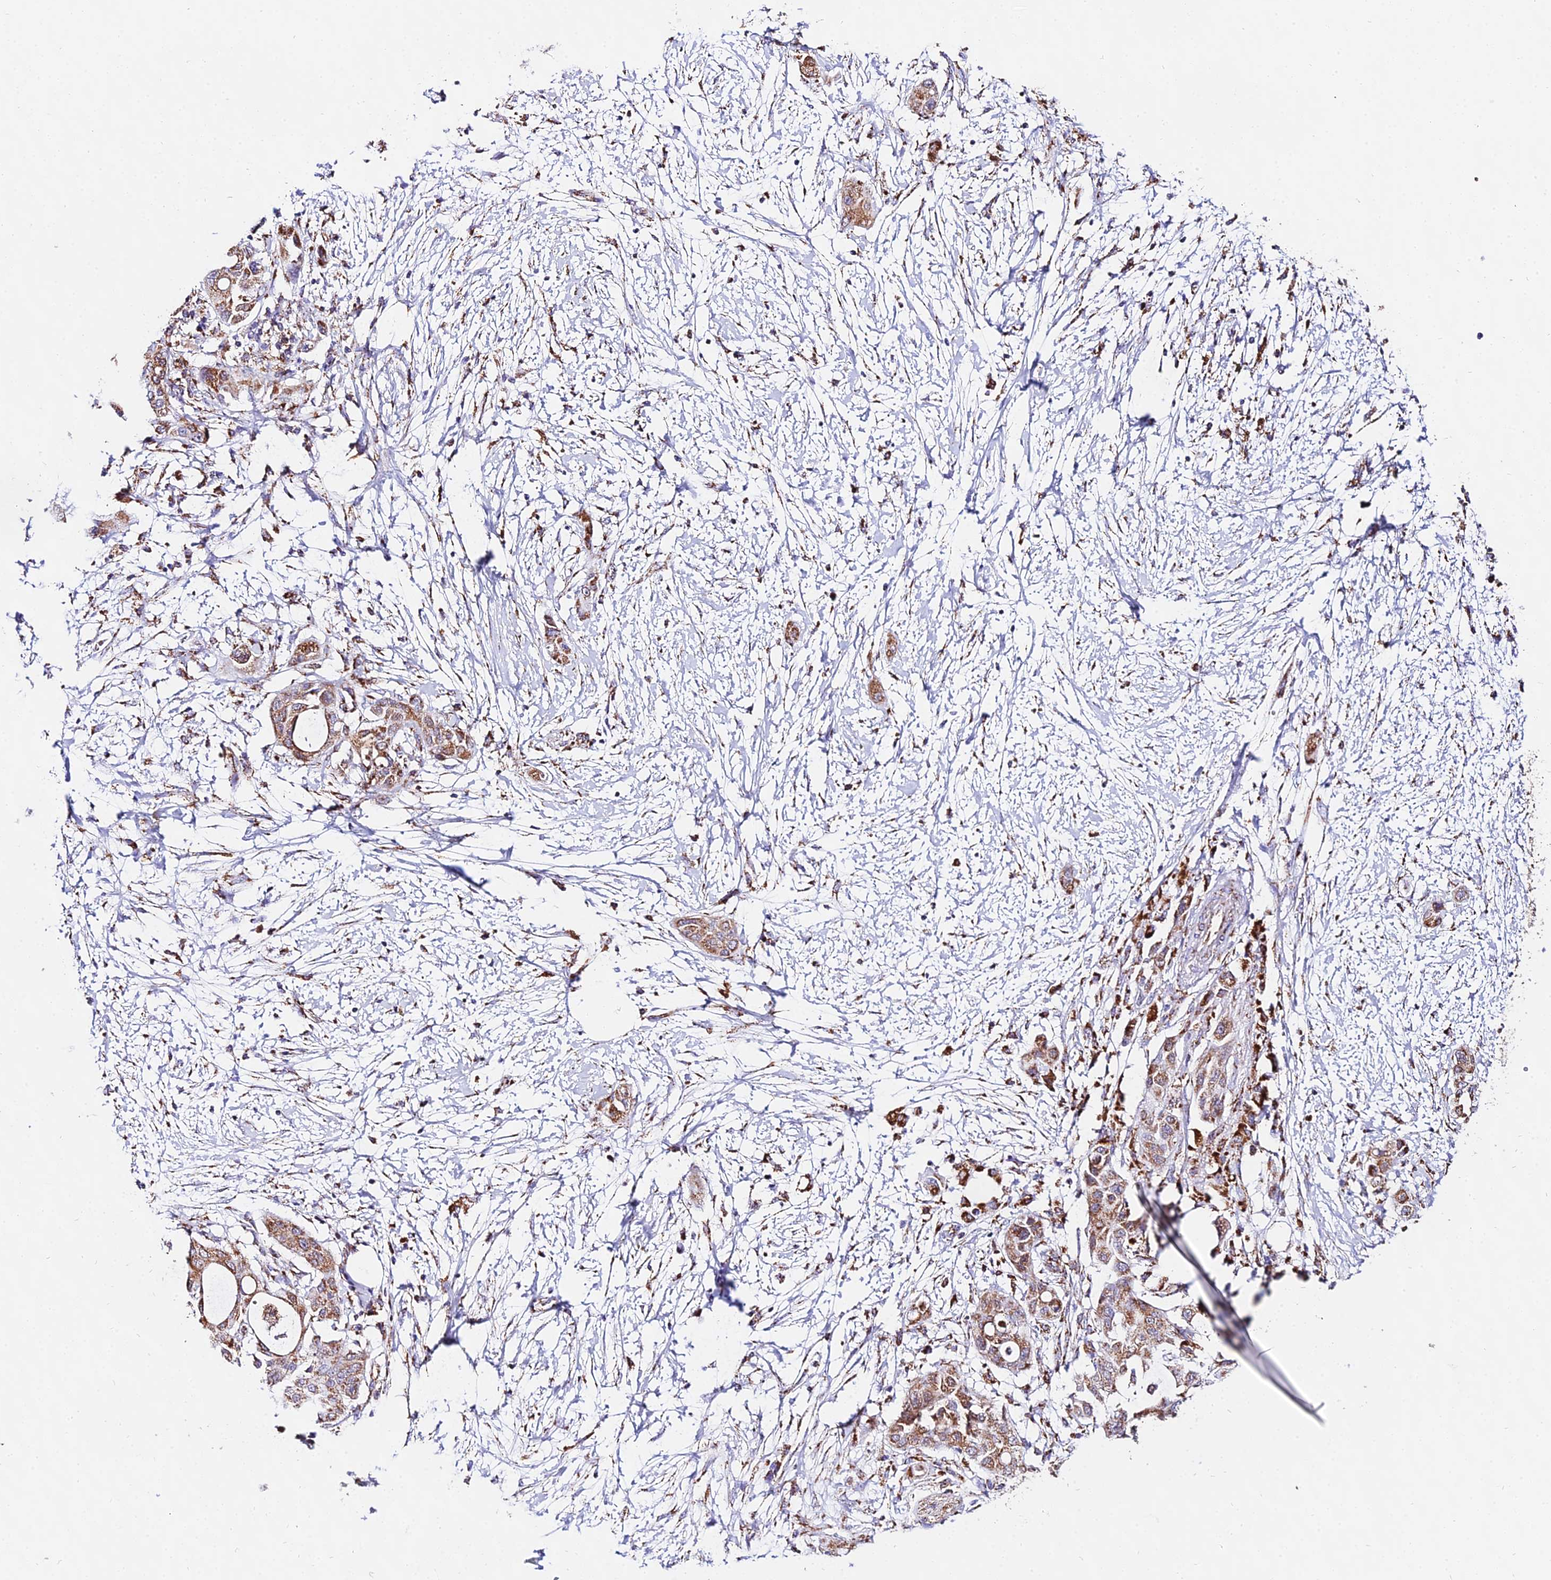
{"staining": {"intensity": "moderate", "quantity": ">75%", "location": "cytoplasmic/membranous"}, "tissue": "pancreatic cancer", "cell_type": "Tumor cells", "image_type": "cancer", "snomed": [{"axis": "morphology", "description": "Adenocarcinoma, NOS"}, {"axis": "topography", "description": "Pancreas"}], "caption": "This image displays immunohistochemistry (IHC) staining of pancreatic cancer, with medium moderate cytoplasmic/membranous expression in about >75% of tumor cells.", "gene": "ATP5PD", "patient": {"sex": "male", "age": 68}}